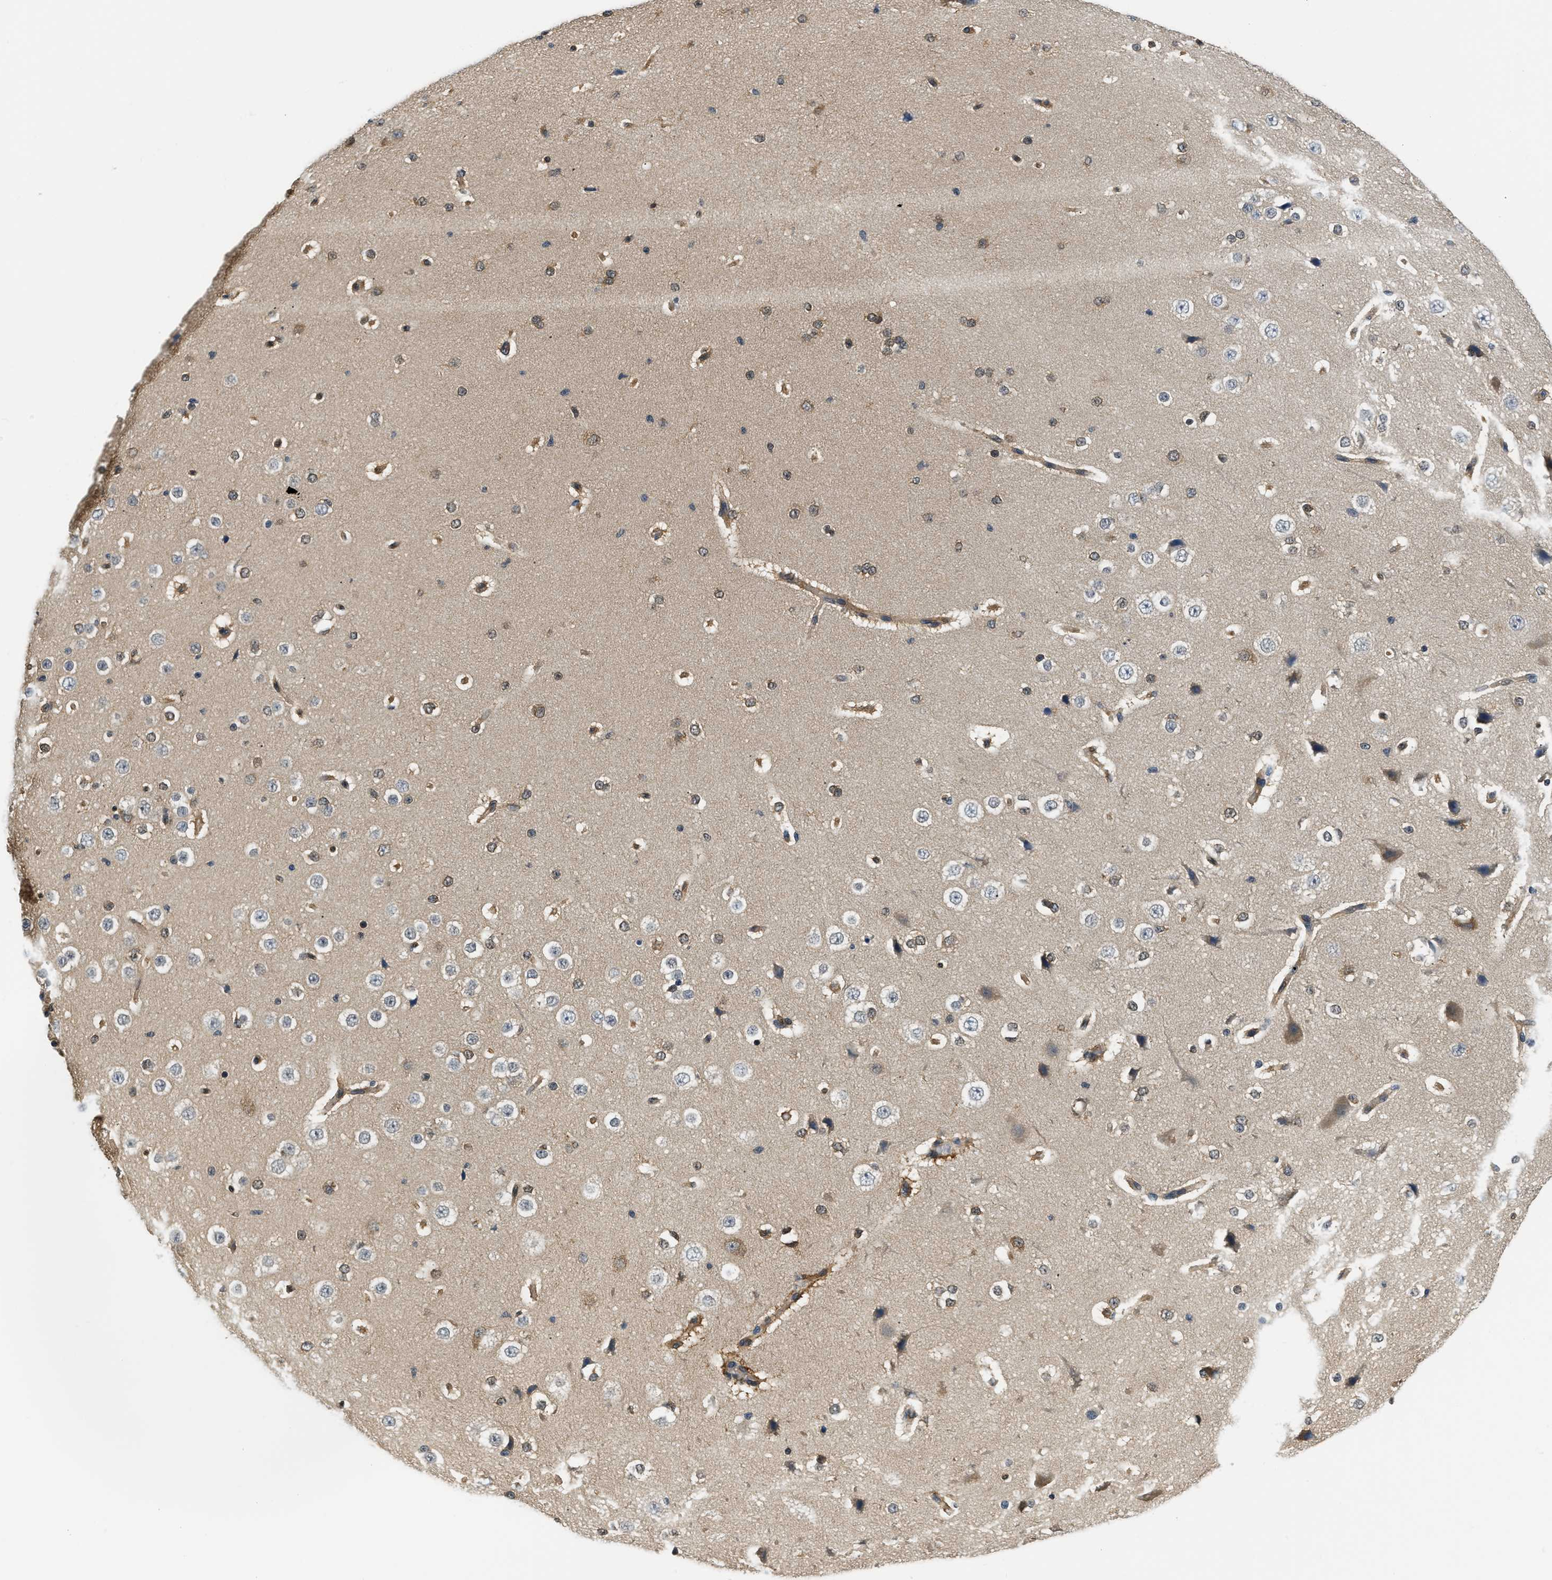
{"staining": {"intensity": "moderate", "quantity": ">75%", "location": "cytoplasmic/membranous"}, "tissue": "cerebral cortex", "cell_type": "Endothelial cells", "image_type": "normal", "snomed": [{"axis": "morphology", "description": "Normal tissue, NOS"}, {"axis": "morphology", "description": "Developmental malformation"}, {"axis": "topography", "description": "Cerebral cortex"}], "caption": "Endothelial cells demonstrate moderate cytoplasmic/membranous expression in approximately >75% of cells in unremarkable cerebral cortex.", "gene": "EIF4EBP2", "patient": {"sex": "female", "age": 30}}